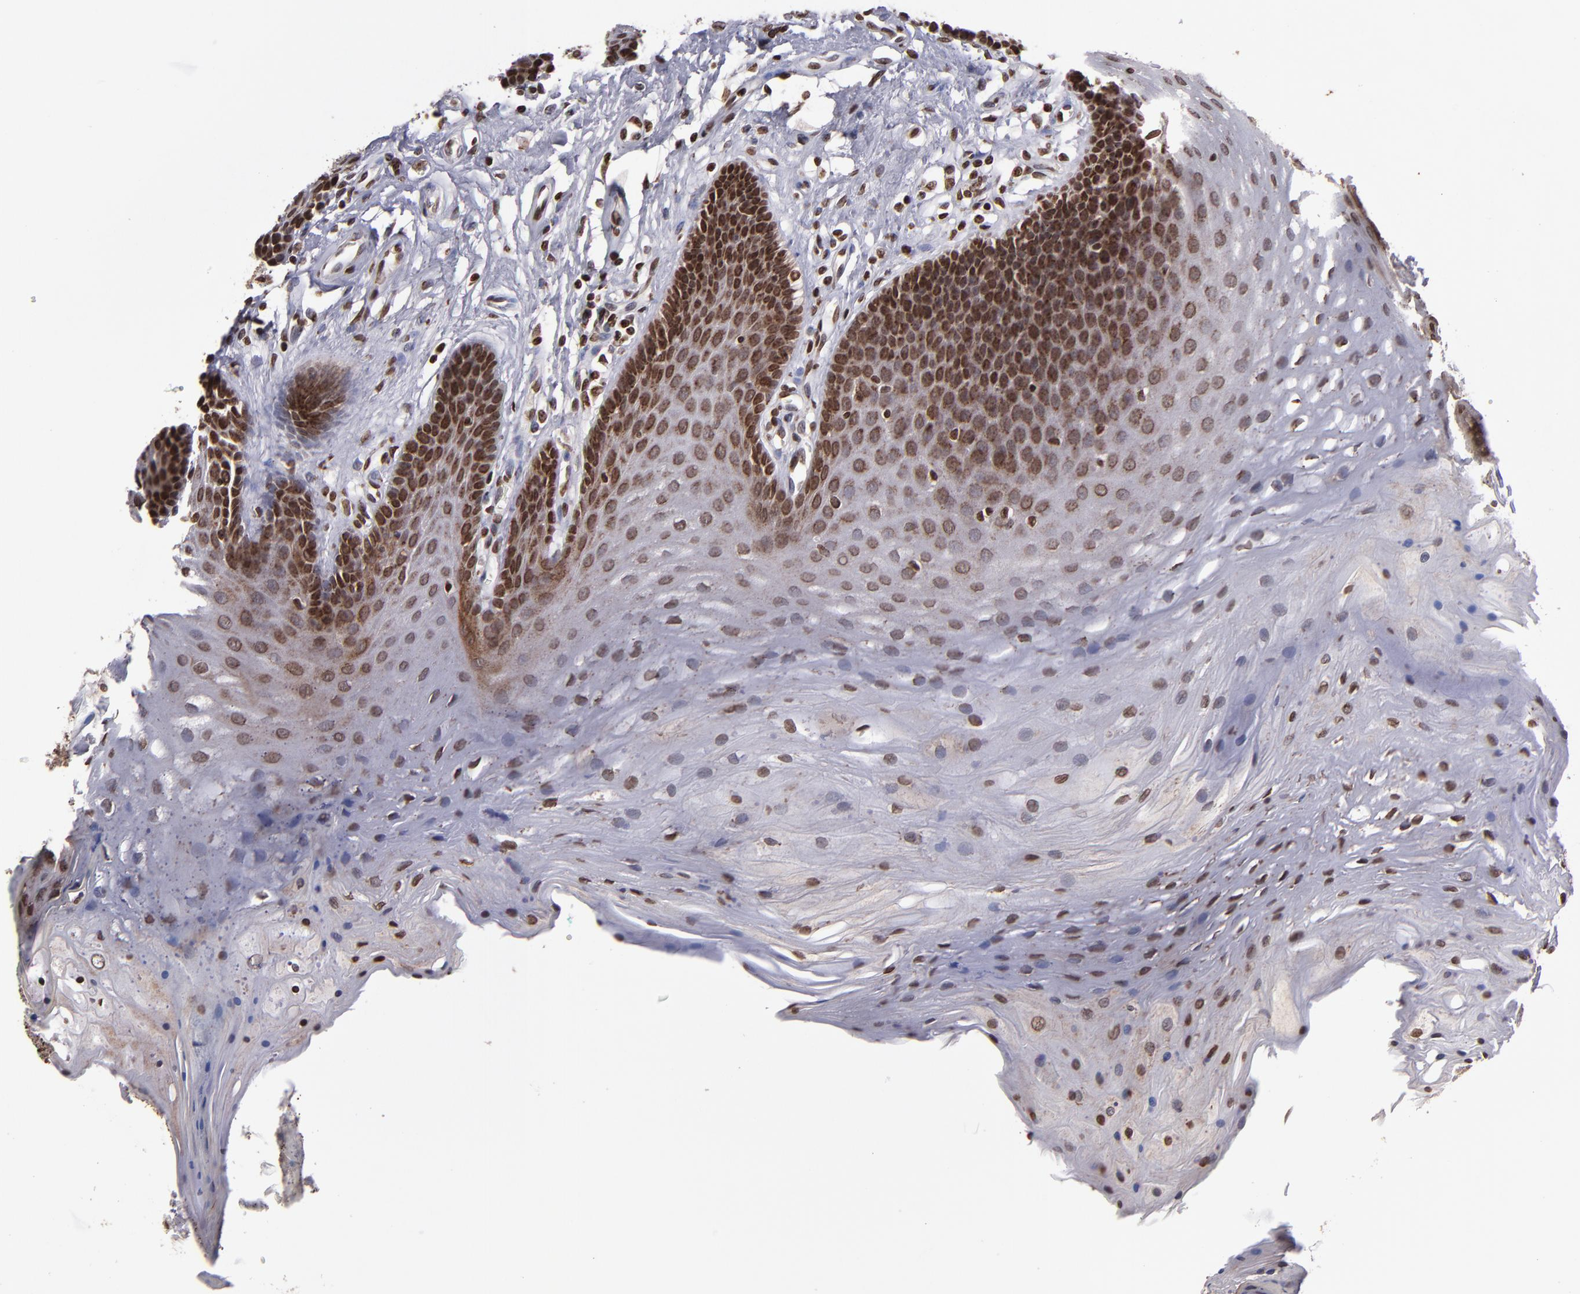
{"staining": {"intensity": "moderate", "quantity": ">75%", "location": "cytoplasmic/membranous,nuclear"}, "tissue": "oral mucosa", "cell_type": "Squamous epithelial cells", "image_type": "normal", "snomed": [{"axis": "morphology", "description": "Normal tissue, NOS"}, {"axis": "topography", "description": "Oral tissue"}], "caption": "Immunohistochemistry (IHC) (DAB) staining of normal human oral mucosa demonstrates moderate cytoplasmic/membranous,nuclear protein staining in approximately >75% of squamous epithelial cells.", "gene": "CSDC2", "patient": {"sex": "male", "age": 62}}